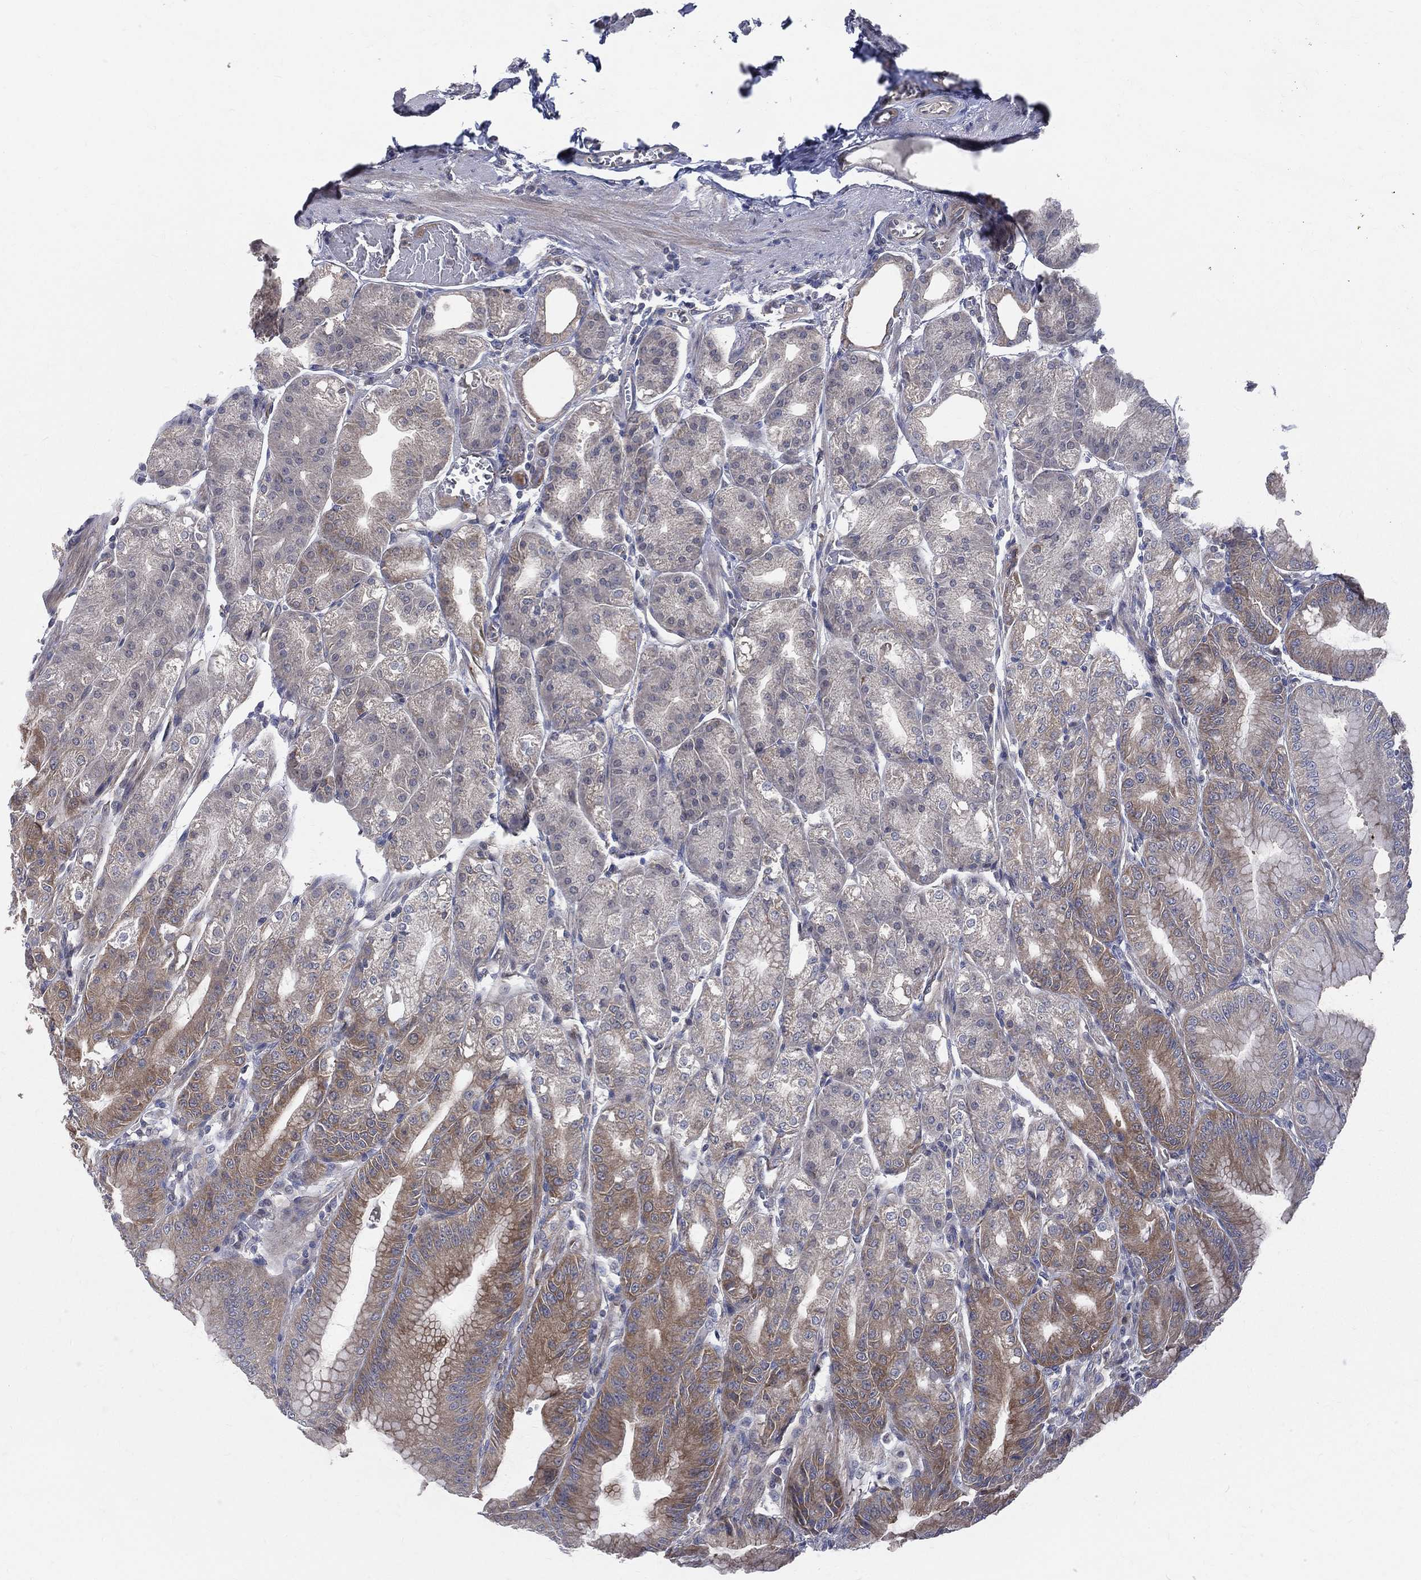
{"staining": {"intensity": "moderate", "quantity": "<25%", "location": "cytoplasmic/membranous"}, "tissue": "stomach", "cell_type": "Glandular cells", "image_type": "normal", "snomed": [{"axis": "morphology", "description": "Normal tissue, NOS"}, {"axis": "topography", "description": "Stomach"}], "caption": "Benign stomach was stained to show a protein in brown. There is low levels of moderate cytoplasmic/membranous expression in approximately <25% of glandular cells.", "gene": "POMZP3", "patient": {"sex": "male", "age": 71}}